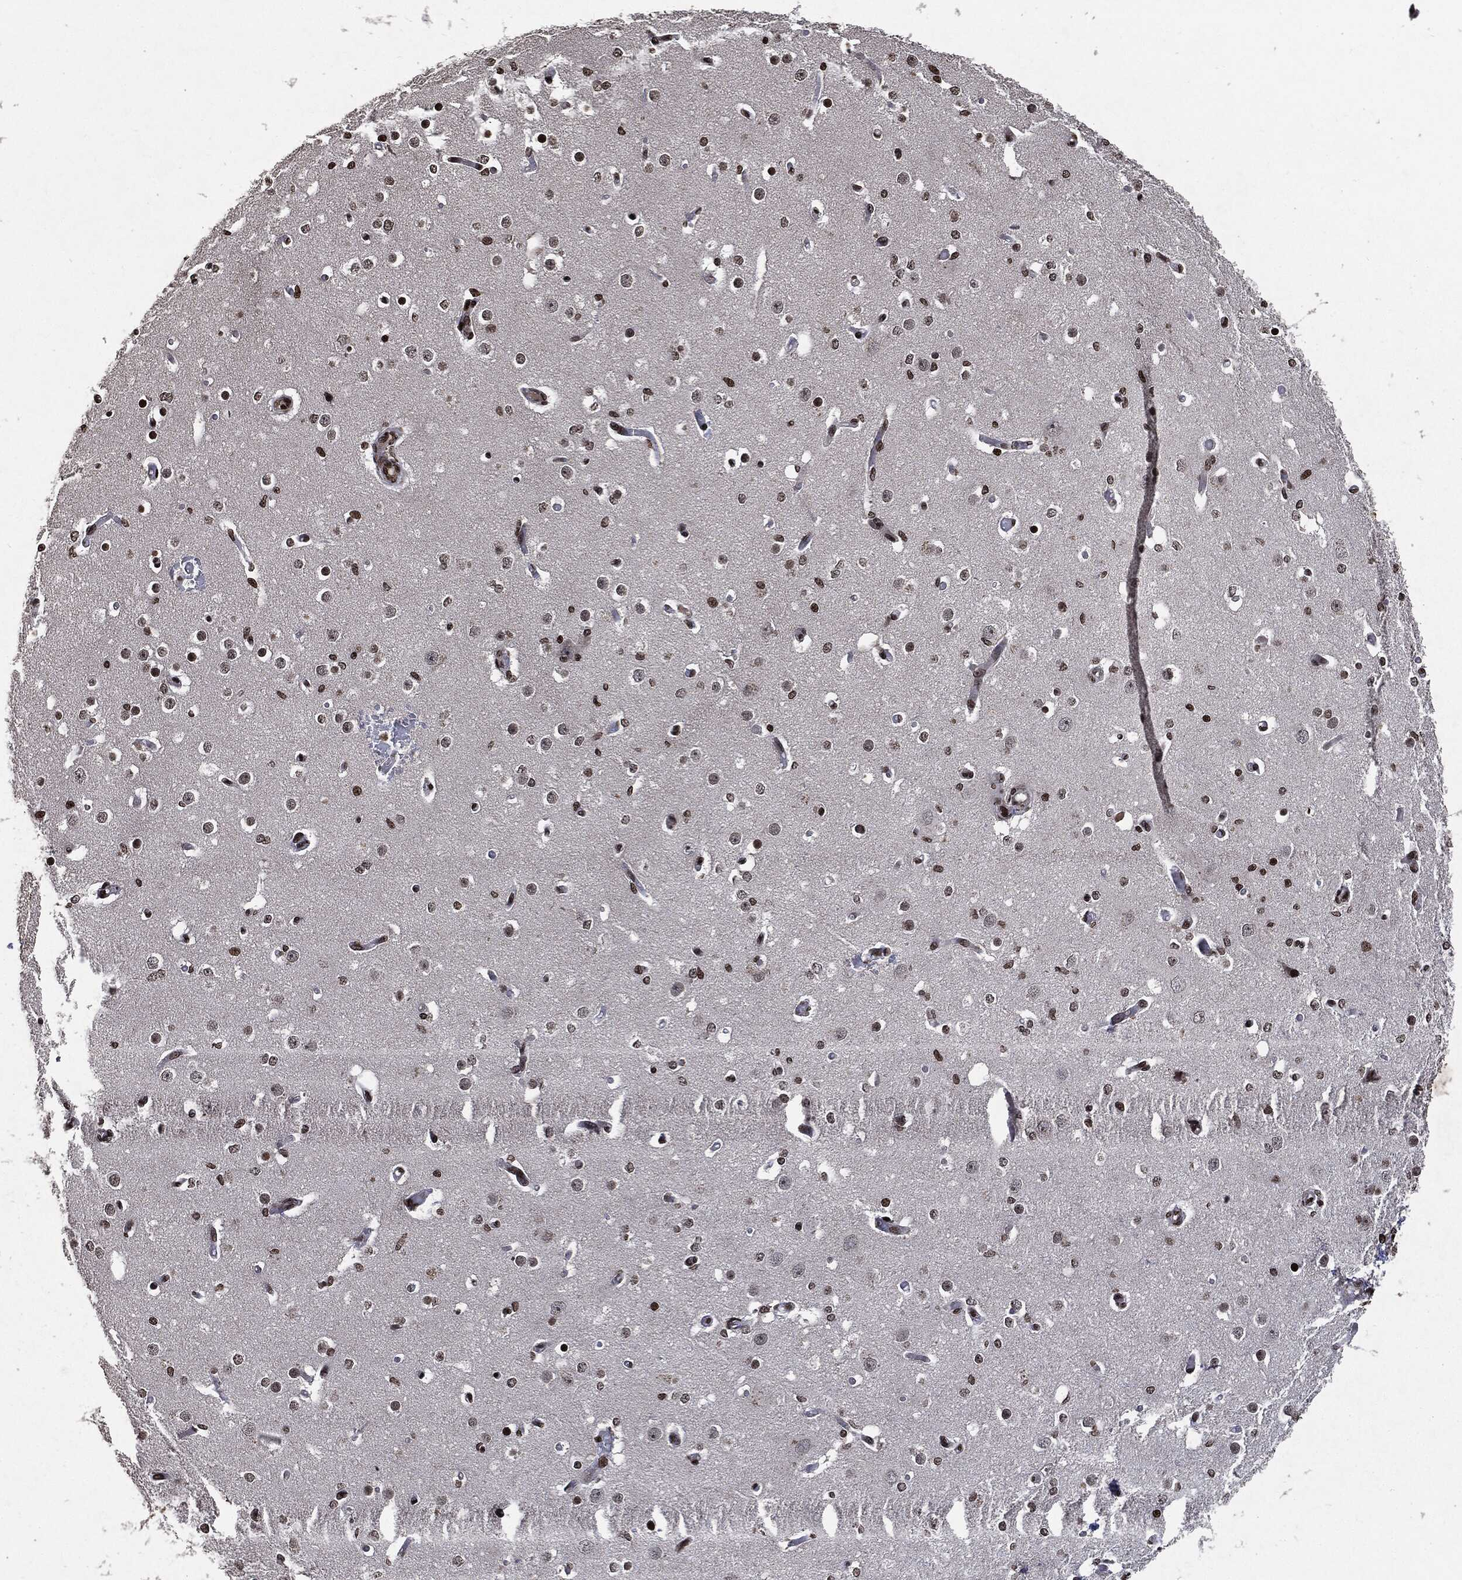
{"staining": {"intensity": "negative", "quantity": "none", "location": "none"}, "tissue": "cerebral cortex", "cell_type": "Endothelial cells", "image_type": "normal", "snomed": [{"axis": "morphology", "description": "Normal tissue, NOS"}, {"axis": "morphology", "description": "Inflammation, NOS"}, {"axis": "topography", "description": "Cerebral cortex"}], "caption": "Immunohistochemistry (IHC) photomicrograph of benign cerebral cortex stained for a protein (brown), which displays no positivity in endothelial cells.", "gene": "JUN", "patient": {"sex": "male", "age": 6}}